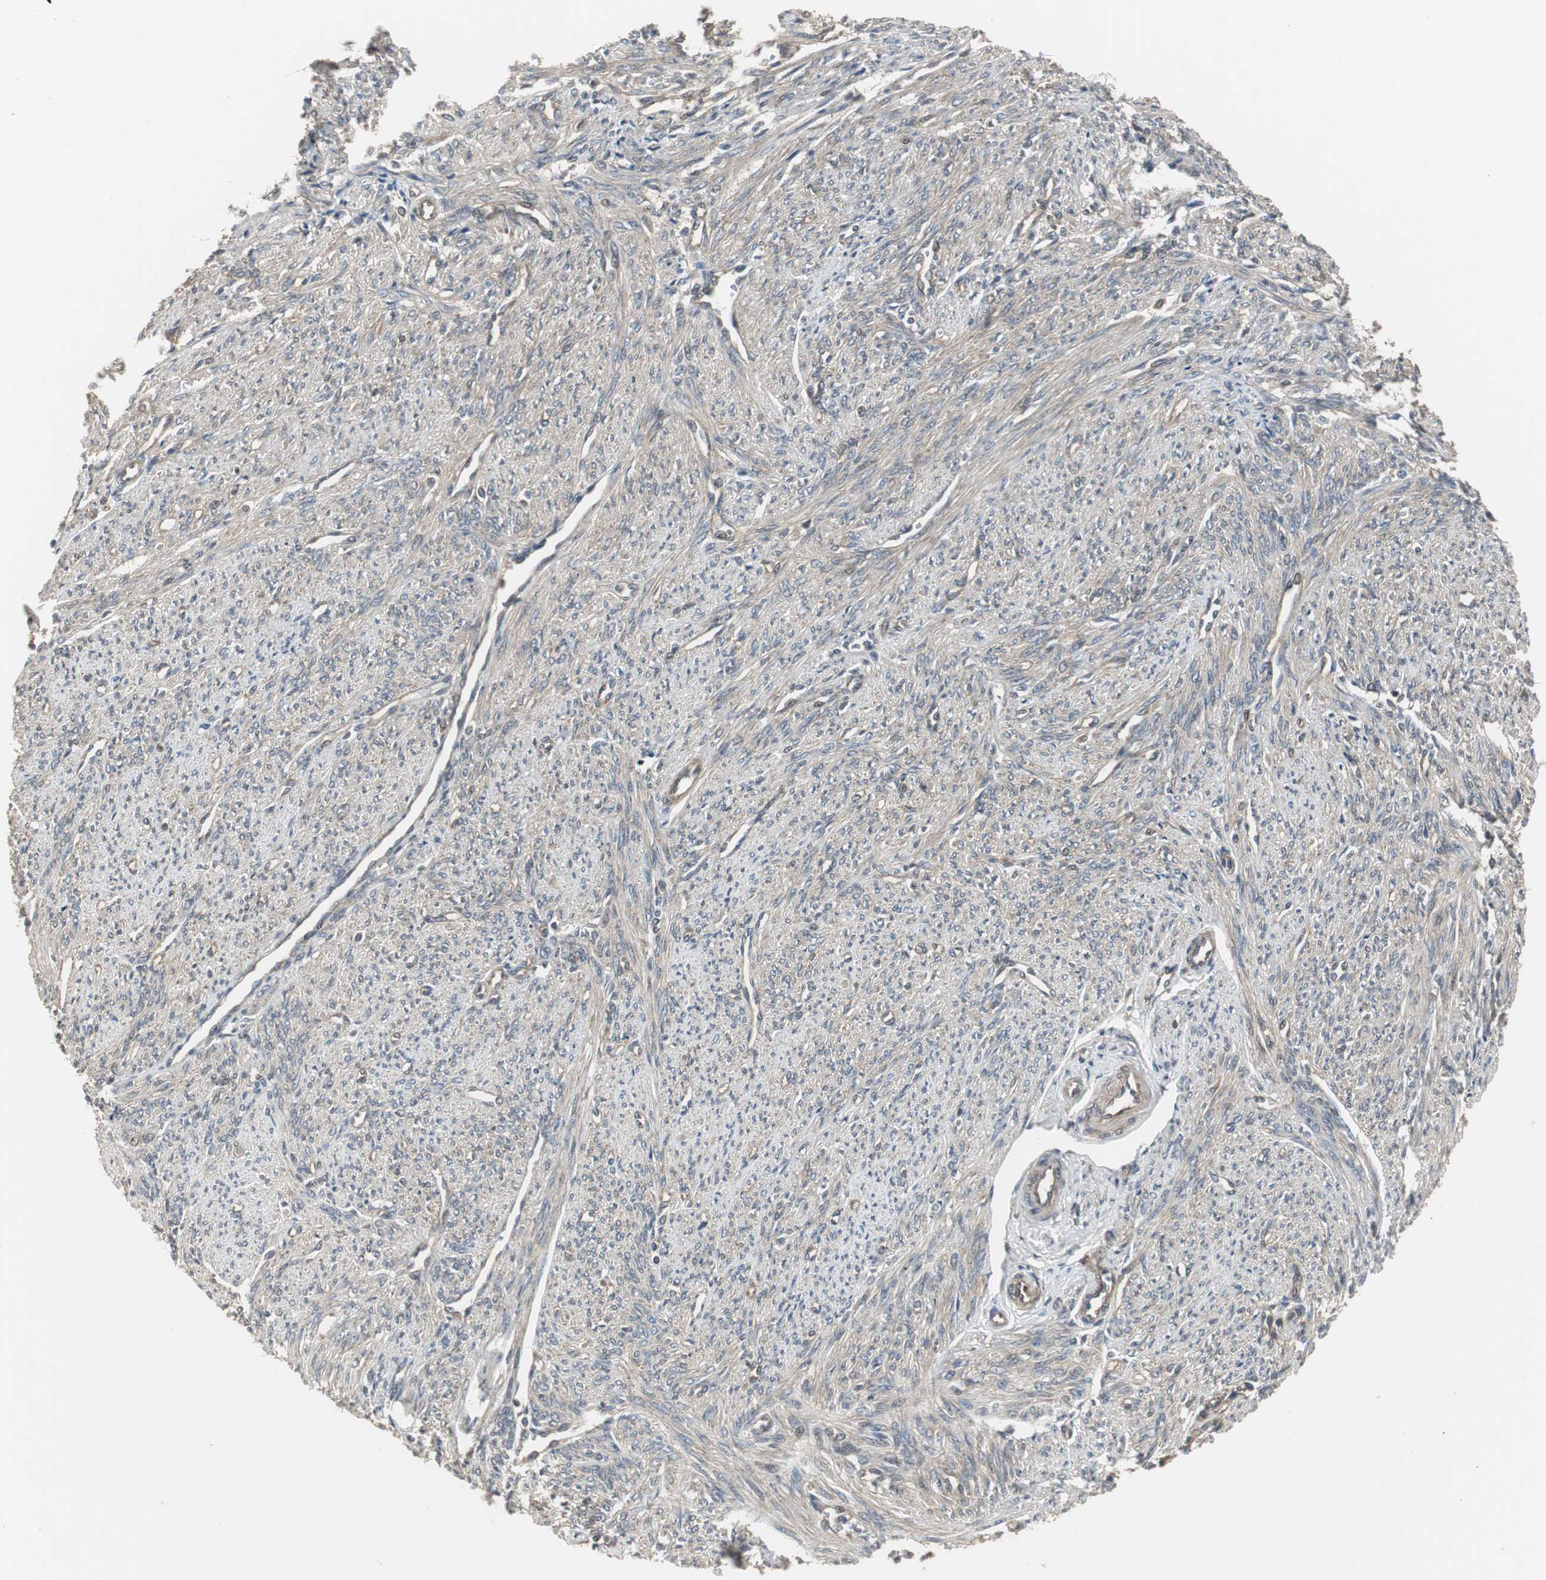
{"staining": {"intensity": "weak", "quantity": "25%-75%", "location": "cytoplasmic/membranous"}, "tissue": "smooth muscle", "cell_type": "Smooth muscle cells", "image_type": "normal", "snomed": [{"axis": "morphology", "description": "Normal tissue, NOS"}, {"axis": "topography", "description": "Smooth muscle"}], "caption": "Unremarkable smooth muscle demonstrates weak cytoplasmic/membranous positivity in approximately 25%-75% of smooth muscle cells.", "gene": "PFDN1", "patient": {"sex": "female", "age": 65}}